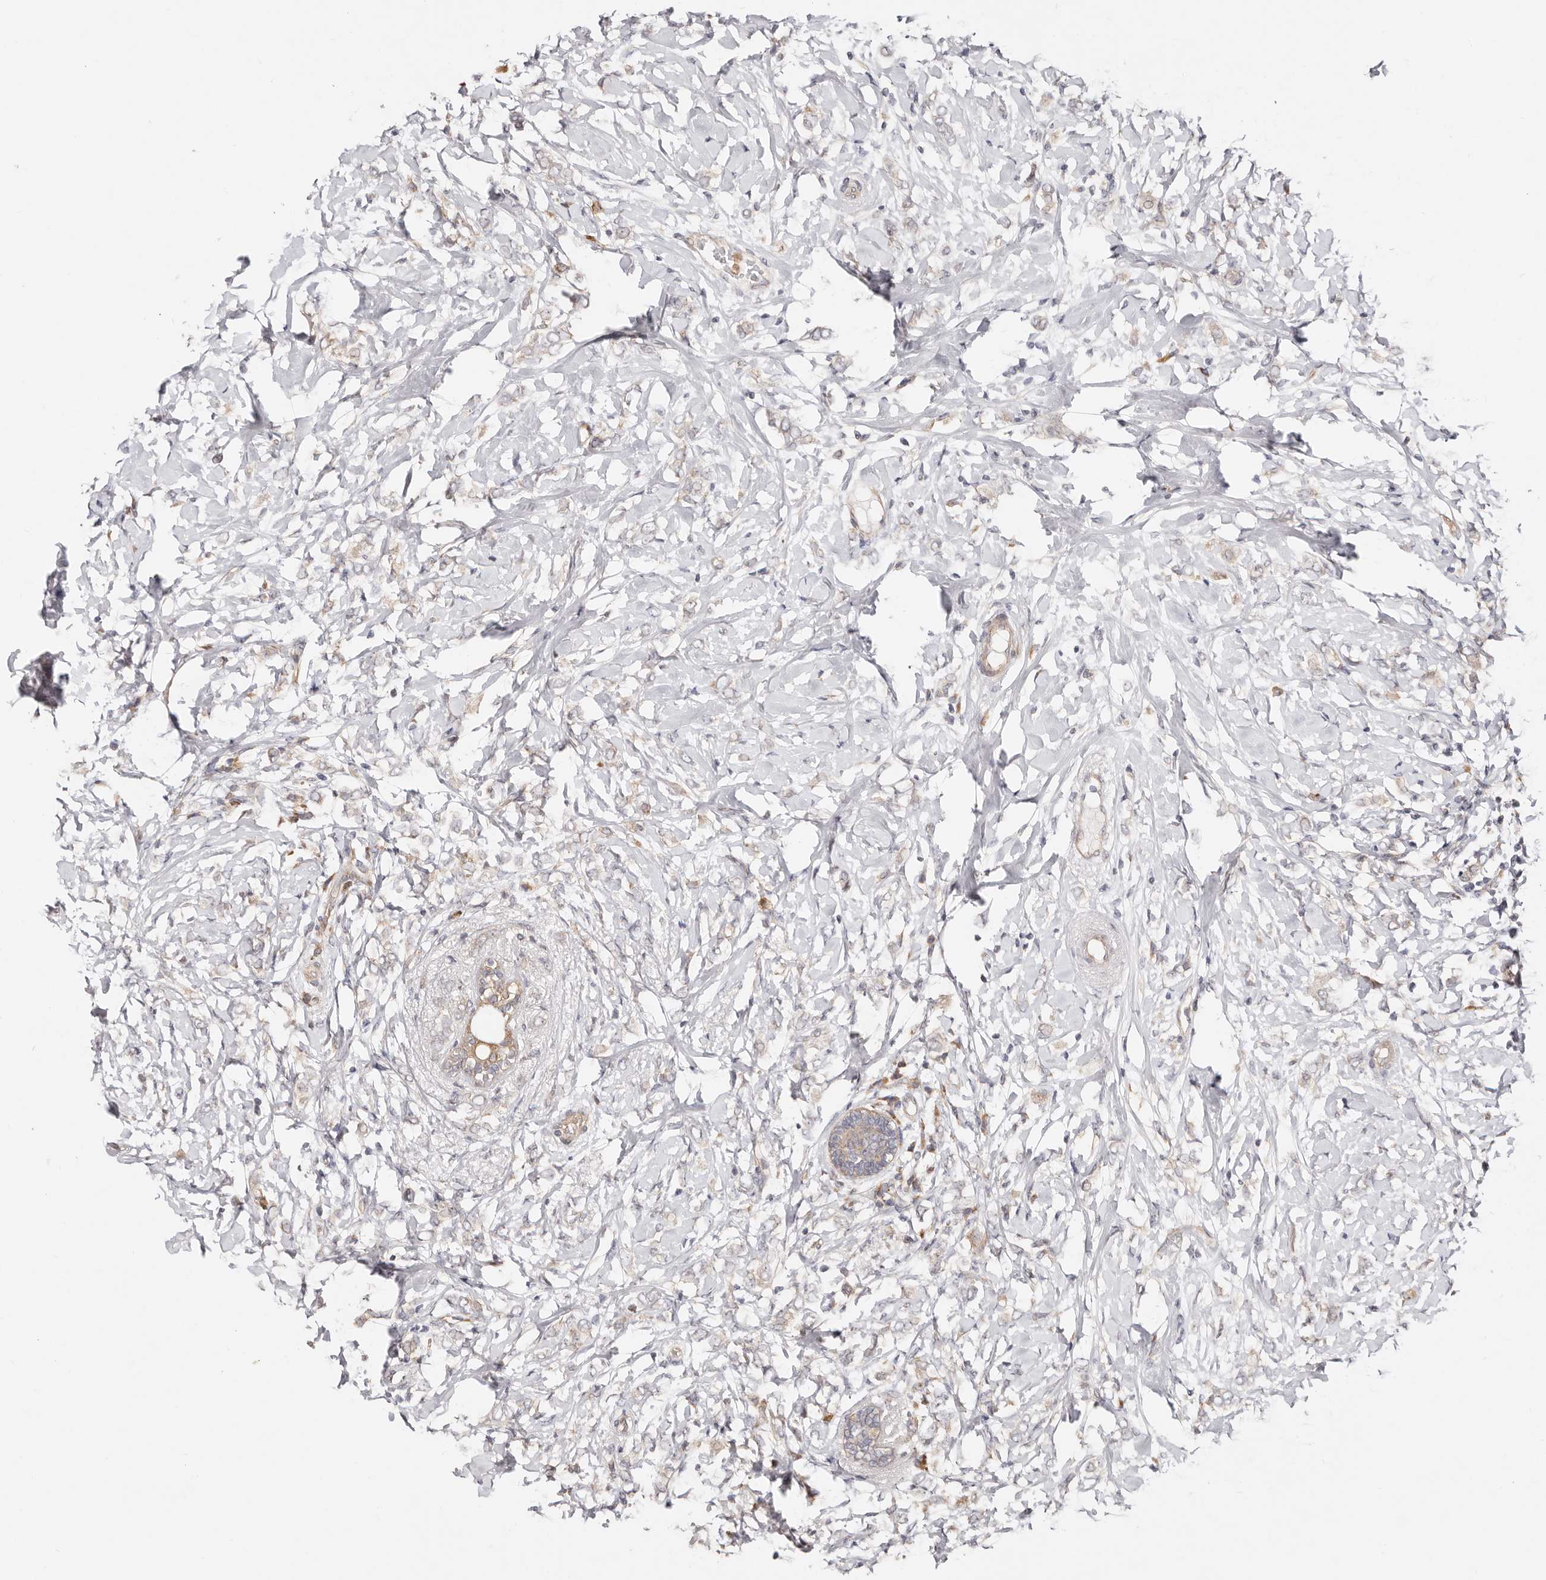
{"staining": {"intensity": "weak", "quantity": "<25%", "location": "cytoplasmic/membranous"}, "tissue": "breast cancer", "cell_type": "Tumor cells", "image_type": "cancer", "snomed": [{"axis": "morphology", "description": "Normal tissue, NOS"}, {"axis": "morphology", "description": "Lobular carcinoma"}, {"axis": "topography", "description": "Breast"}], "caption": "Tumor cells show no significant expression in breast cancer (lobular carcinoma).", "gene": "BCL2L15", "patient": {"sex": "female", "age": 47}}